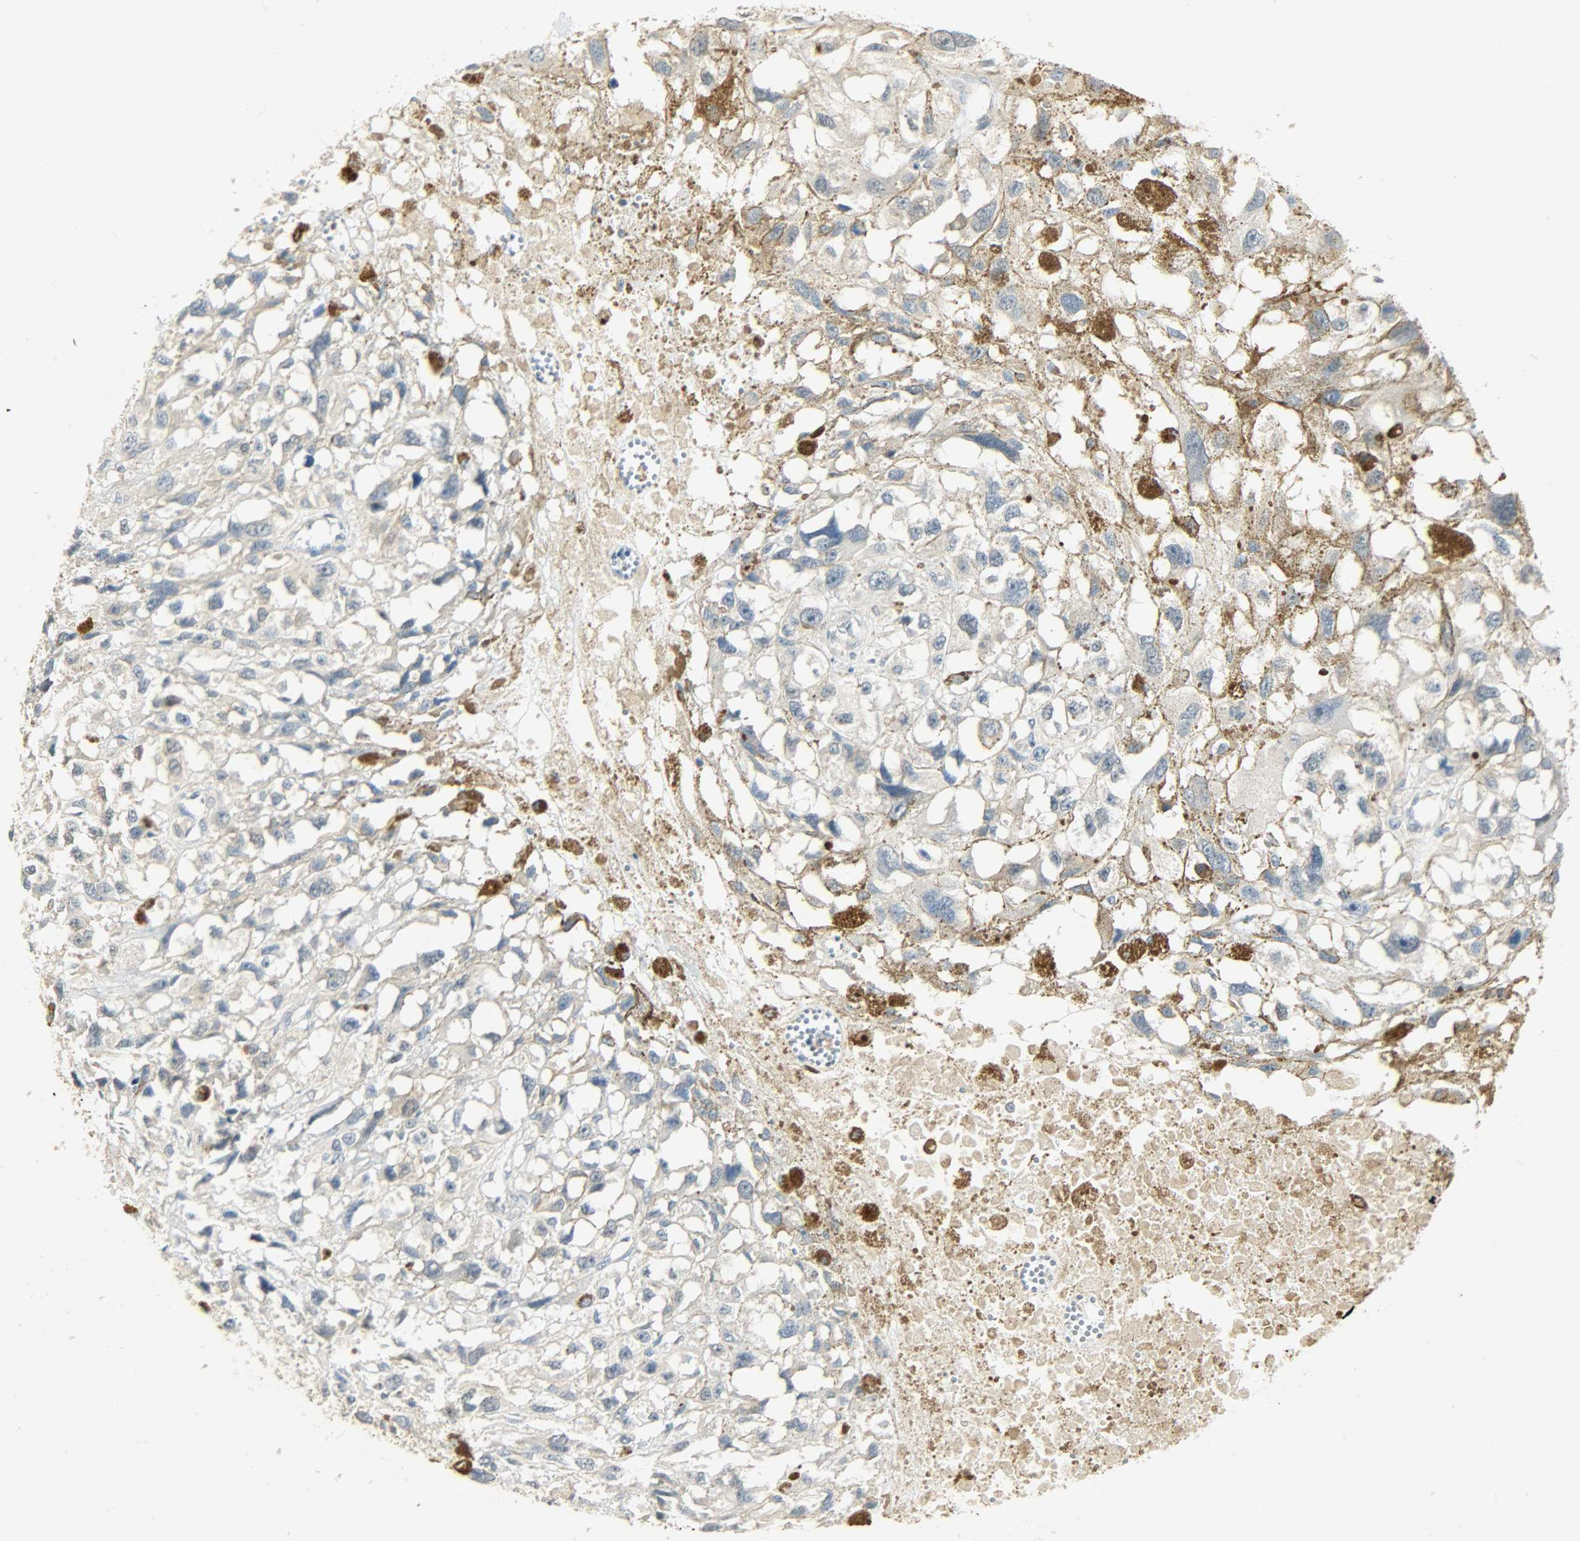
{"staining": {"intensity": "weak", "quantity": "25%-75%", "location": "cytoplasmic/membranous"}, "tissue": "melanoma", "cell_type": "Tumor cells", "image_type": "cancer", "snomed": [{"axis": "morphology", "description": "Malignant melanoma, Metastatic site"}, {"axis": "topography", "description": "Lymph node"}], "caption": "Malignant melanoma (metastatic site) was stained to show a protein in brown. There is low levels of weak cytoplasmic/membranous expression in about 25%-75% of tumor cells.", "gene": "USP13", "patient": {"sex": "male", "age": 59}}